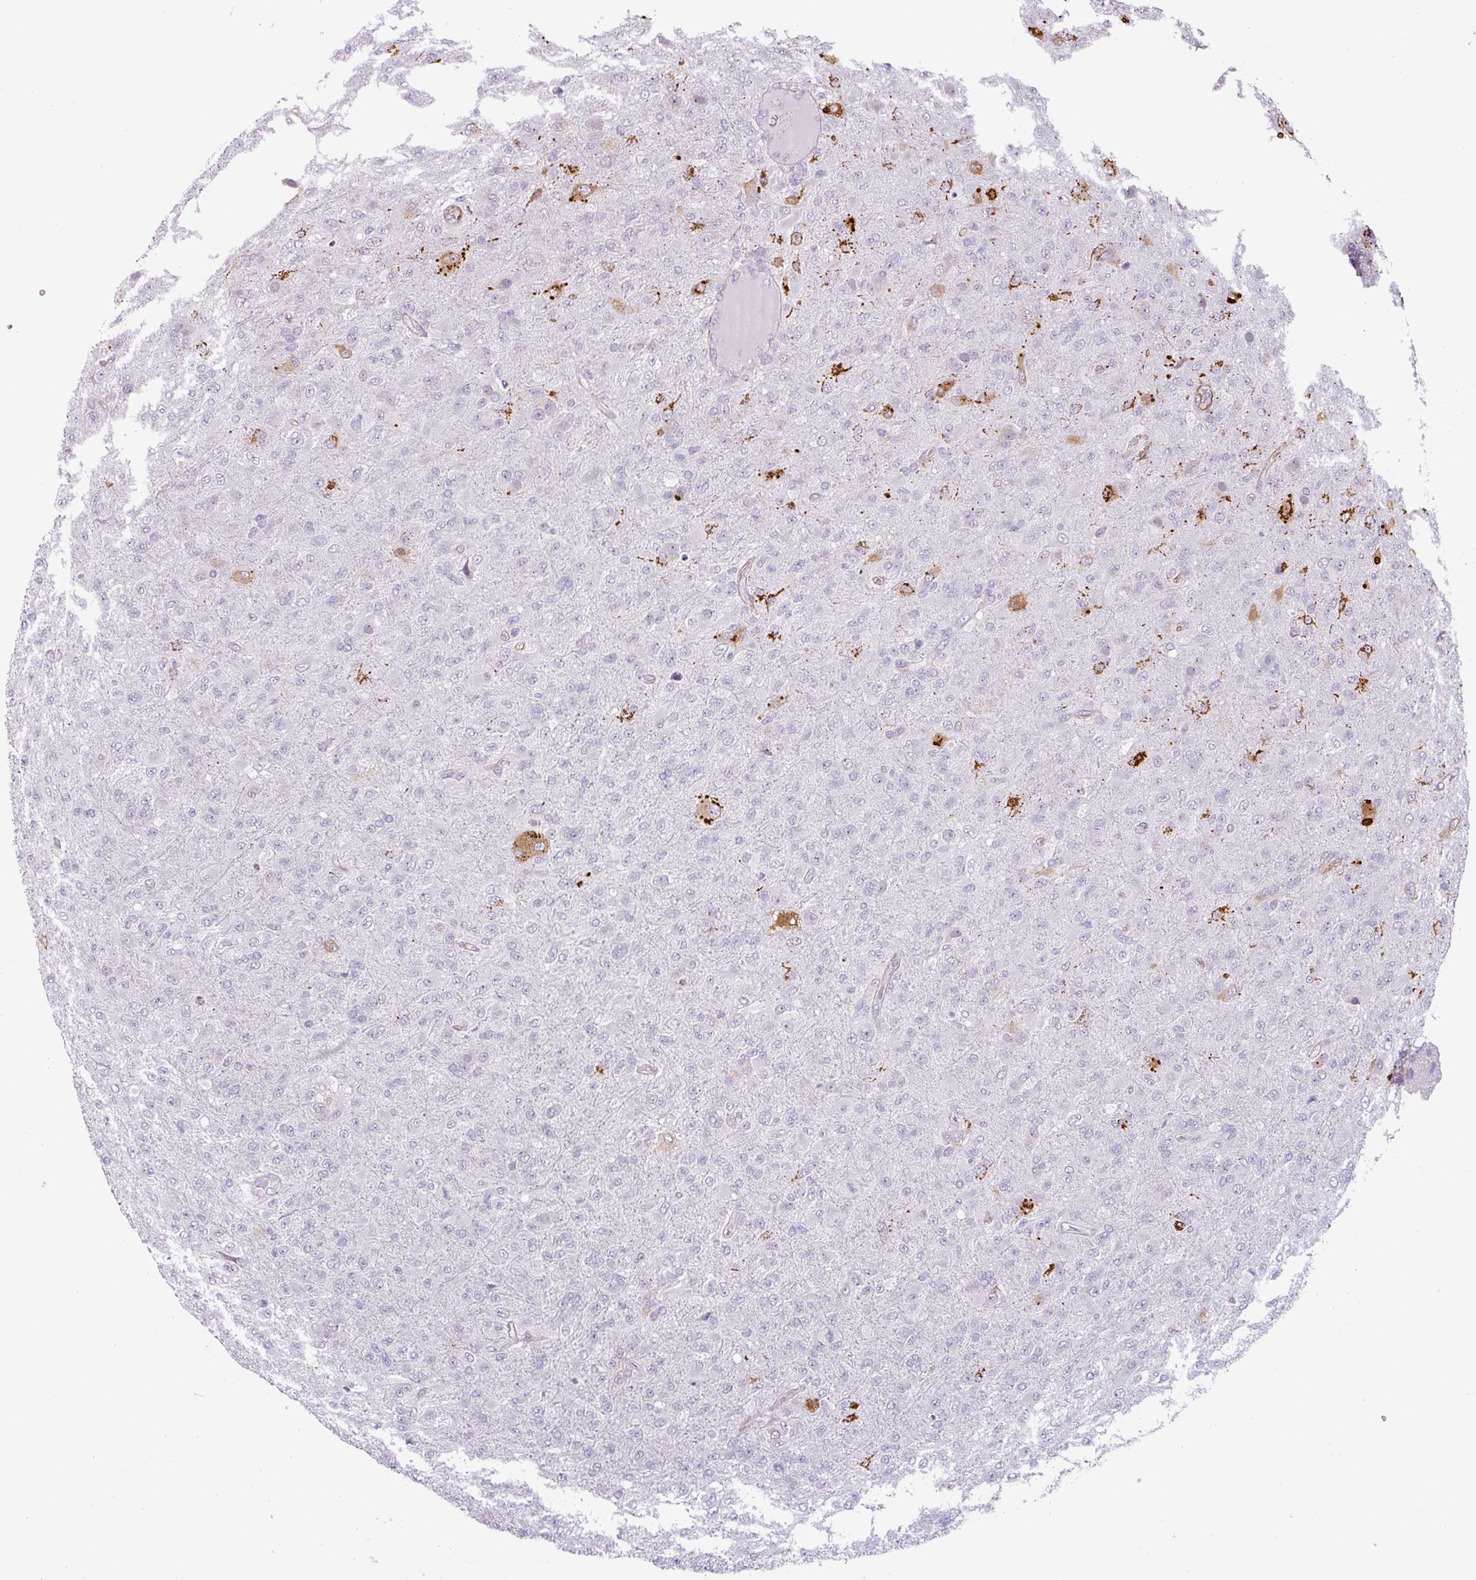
{"staining": {"intensity": "negative", "quantity": "none", "location": "none"}, "tissue": "glioma", "cell_type": "Tumor cells", "image_type": "cancer", "snomed": [{"axis": "morphology", "description": "Glioma, malignant, Low grade"}, {"axis": "topography", "description": "Brain"}], "caption": "An immunohistochemistry (IHC) histopathology image of glioma is shown. There is no staining in tumor cells of glioma.", "gene": "ATP10A", "patient": {"sex": "male", "age": 65}}